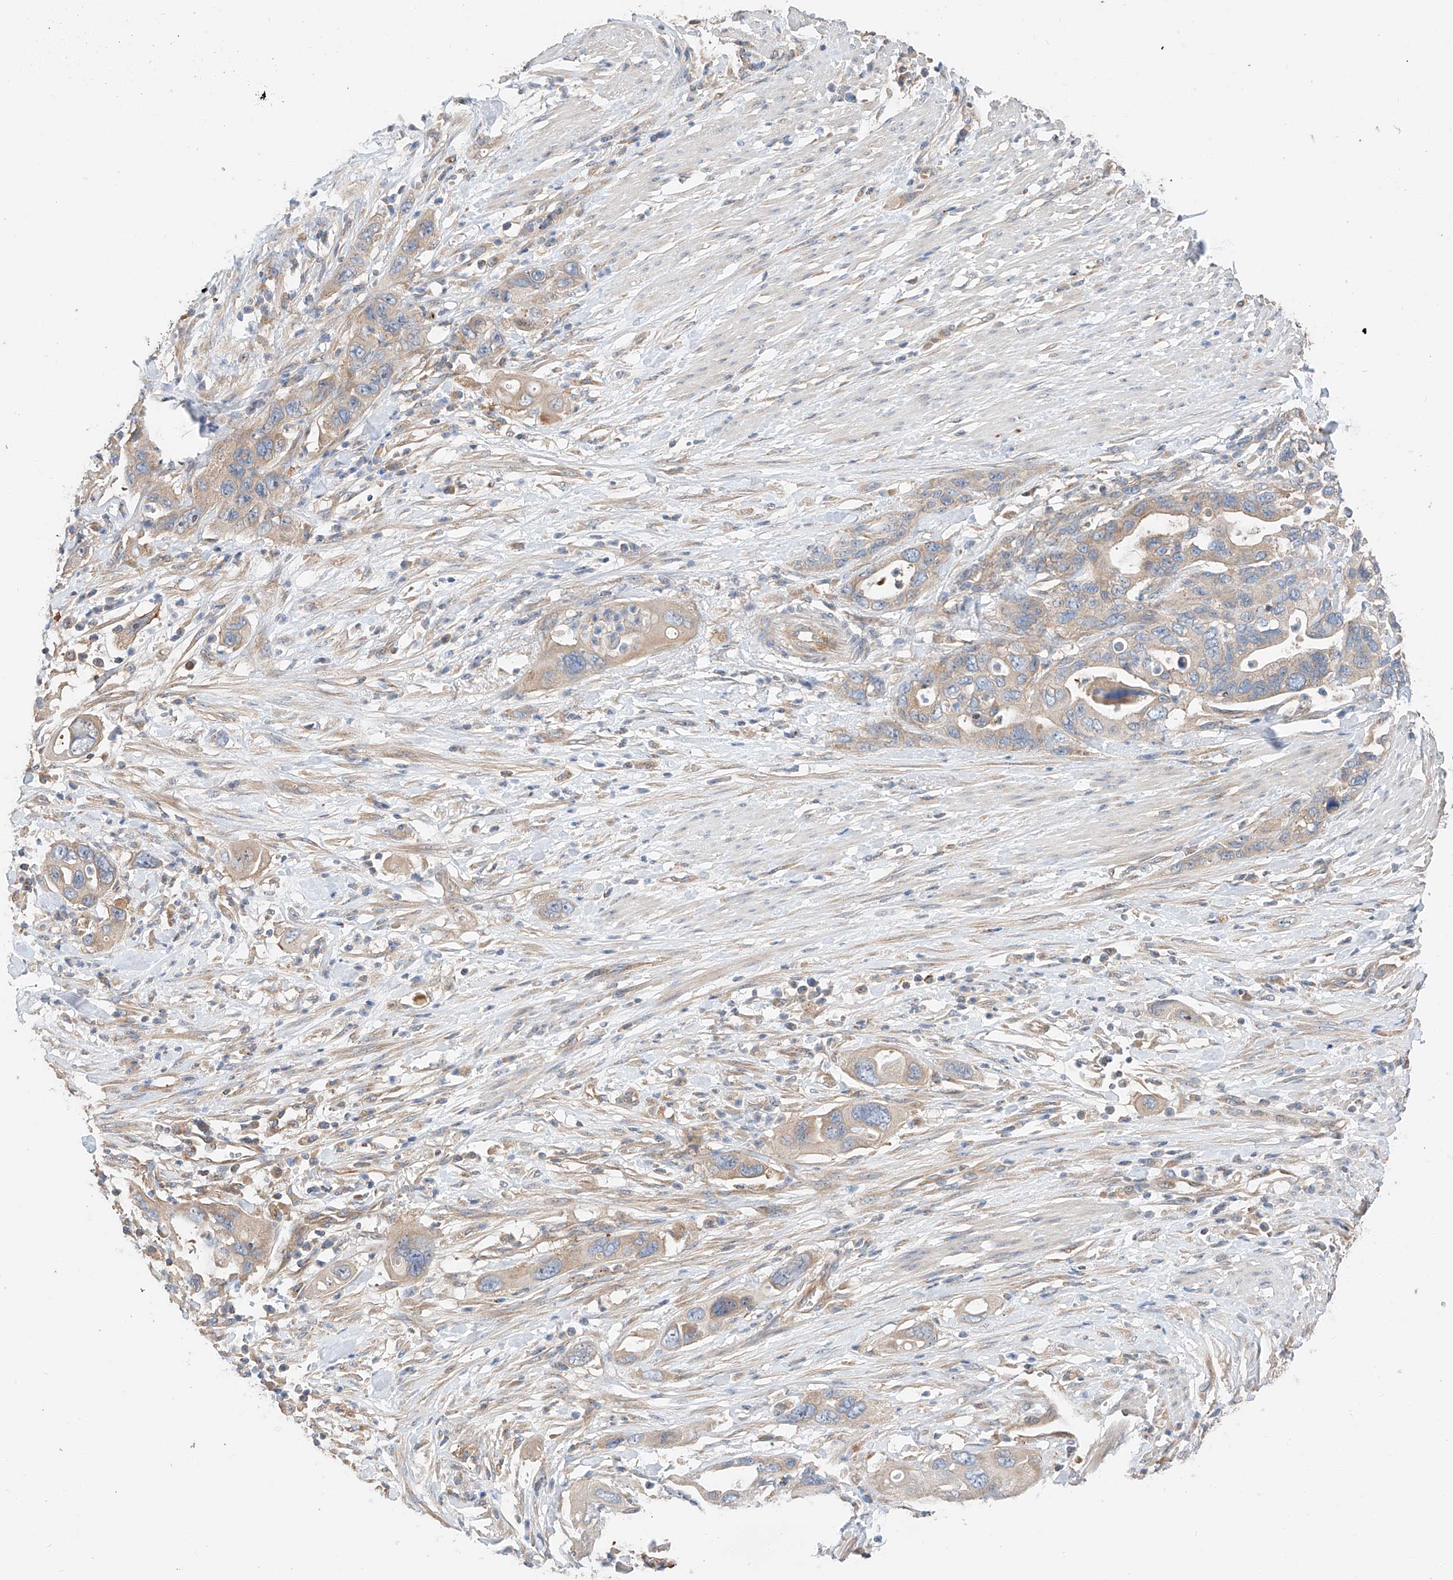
{"staining": {"intensity": "moderate", "quantity": "25%-75%", "location": "cytoplasmic/membranous"}, "tissue": "pancreatic cancer", "cell_type": "Tumor cells", "image_type": "cancer", "snomed": [{"axis": "morphology", "description": "Adenocarcinoma, NOS"}, {"axis": "topography", "description": "Pancreas"}], "caption": "A brown stain shows moderate cytoplasmic/membranous expression of a protein in adenocarcinoma (pancreatic) tumor cells.", "gene": "RUSC1", "patient": {"sex": "female", "age": 71}}